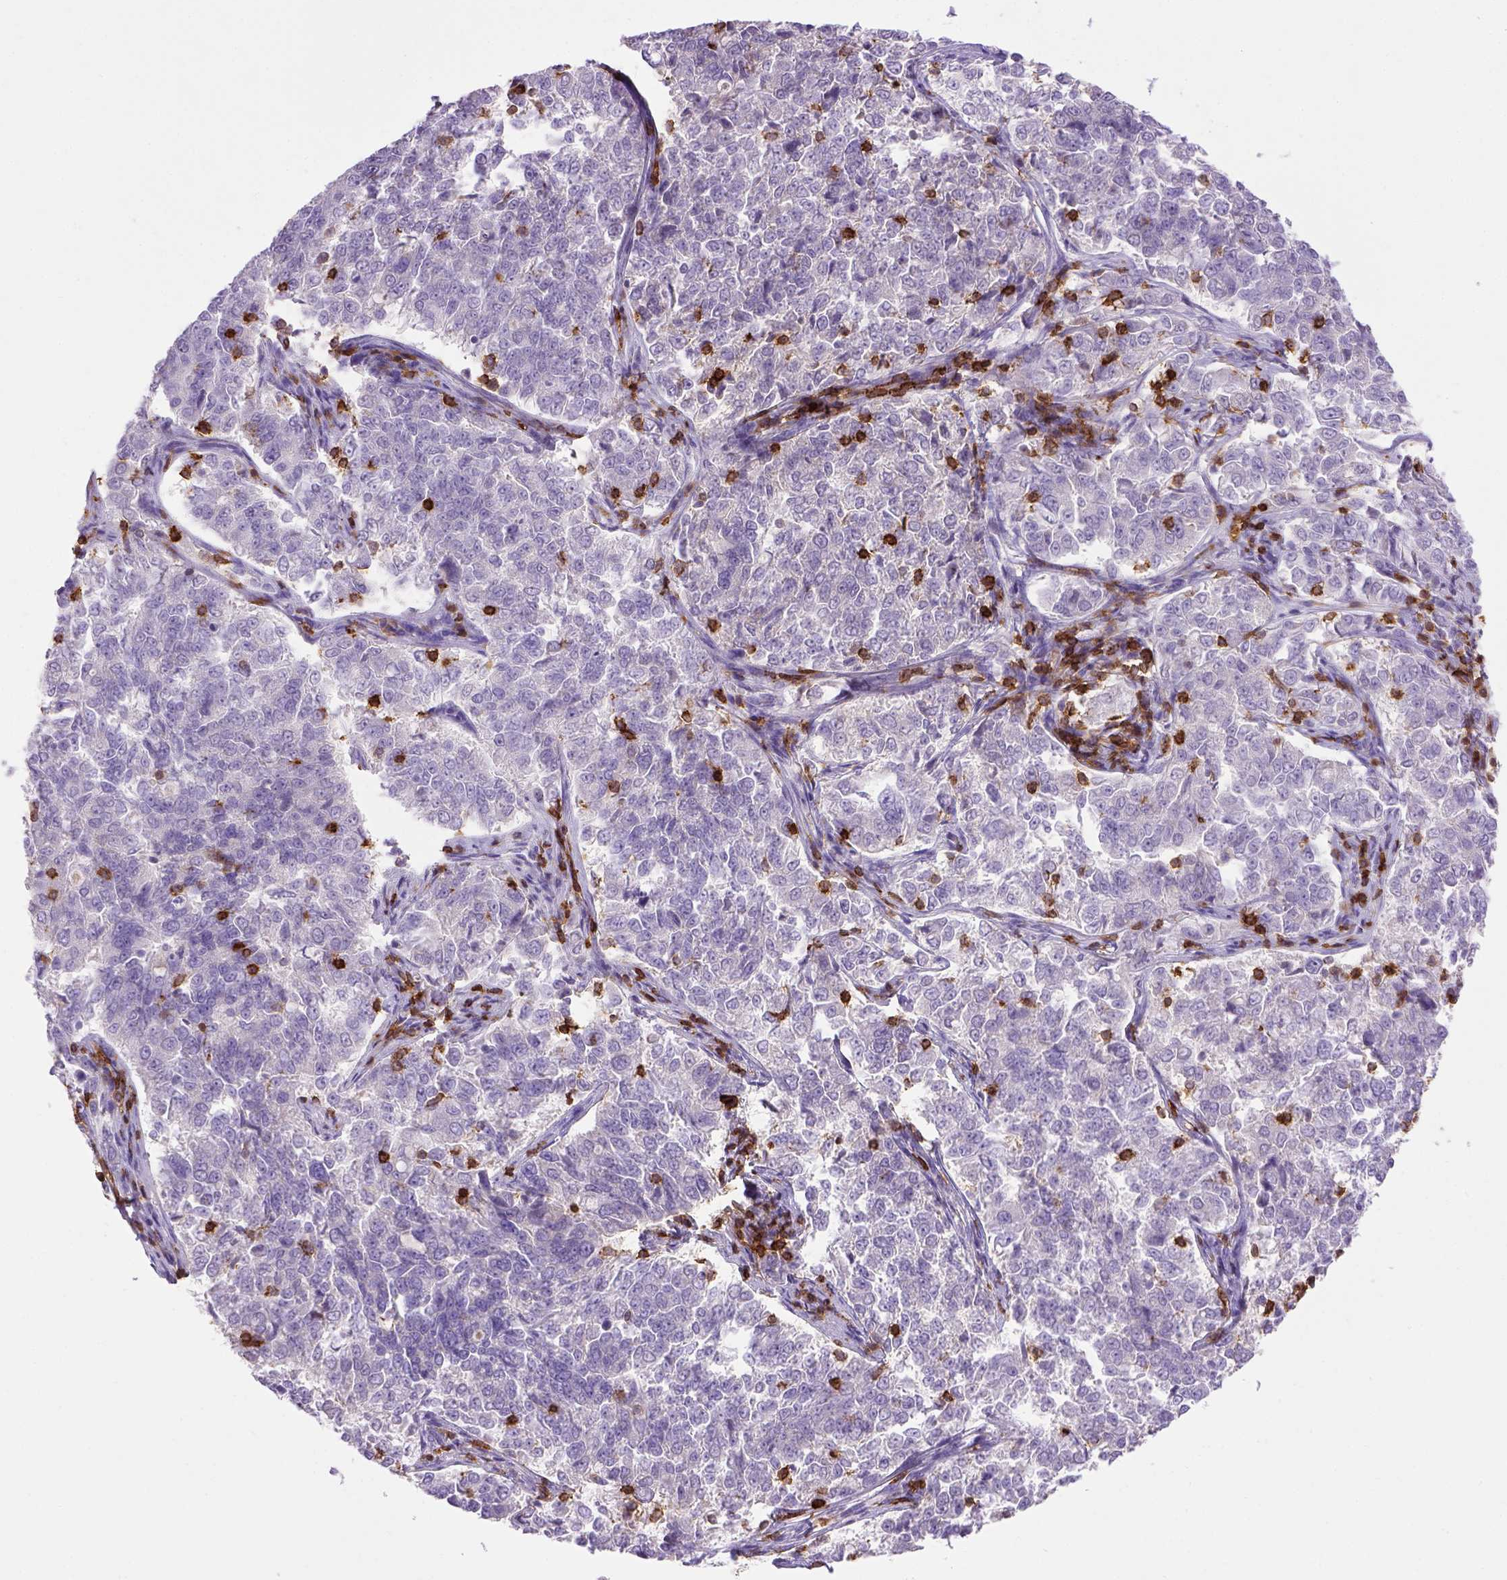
{"staining": {"intensity": "negative", "quantity": "none", "location": "none"}, "tissue": "endometrial cancer", "cell_type": "Tumor cells", "image_type": "cancer", "snomed": [{"axis": "morphology", "description": "Adenocarcinoma, NOS"}, {"axis": "topography", "description": "Endometrium"}], "caption": "Human endometrial cancer stained for a protein using IHC exhibits no staining in tumor cells.", "gene": "CD3E", "patient": {"sex": "female", "age": 43}}